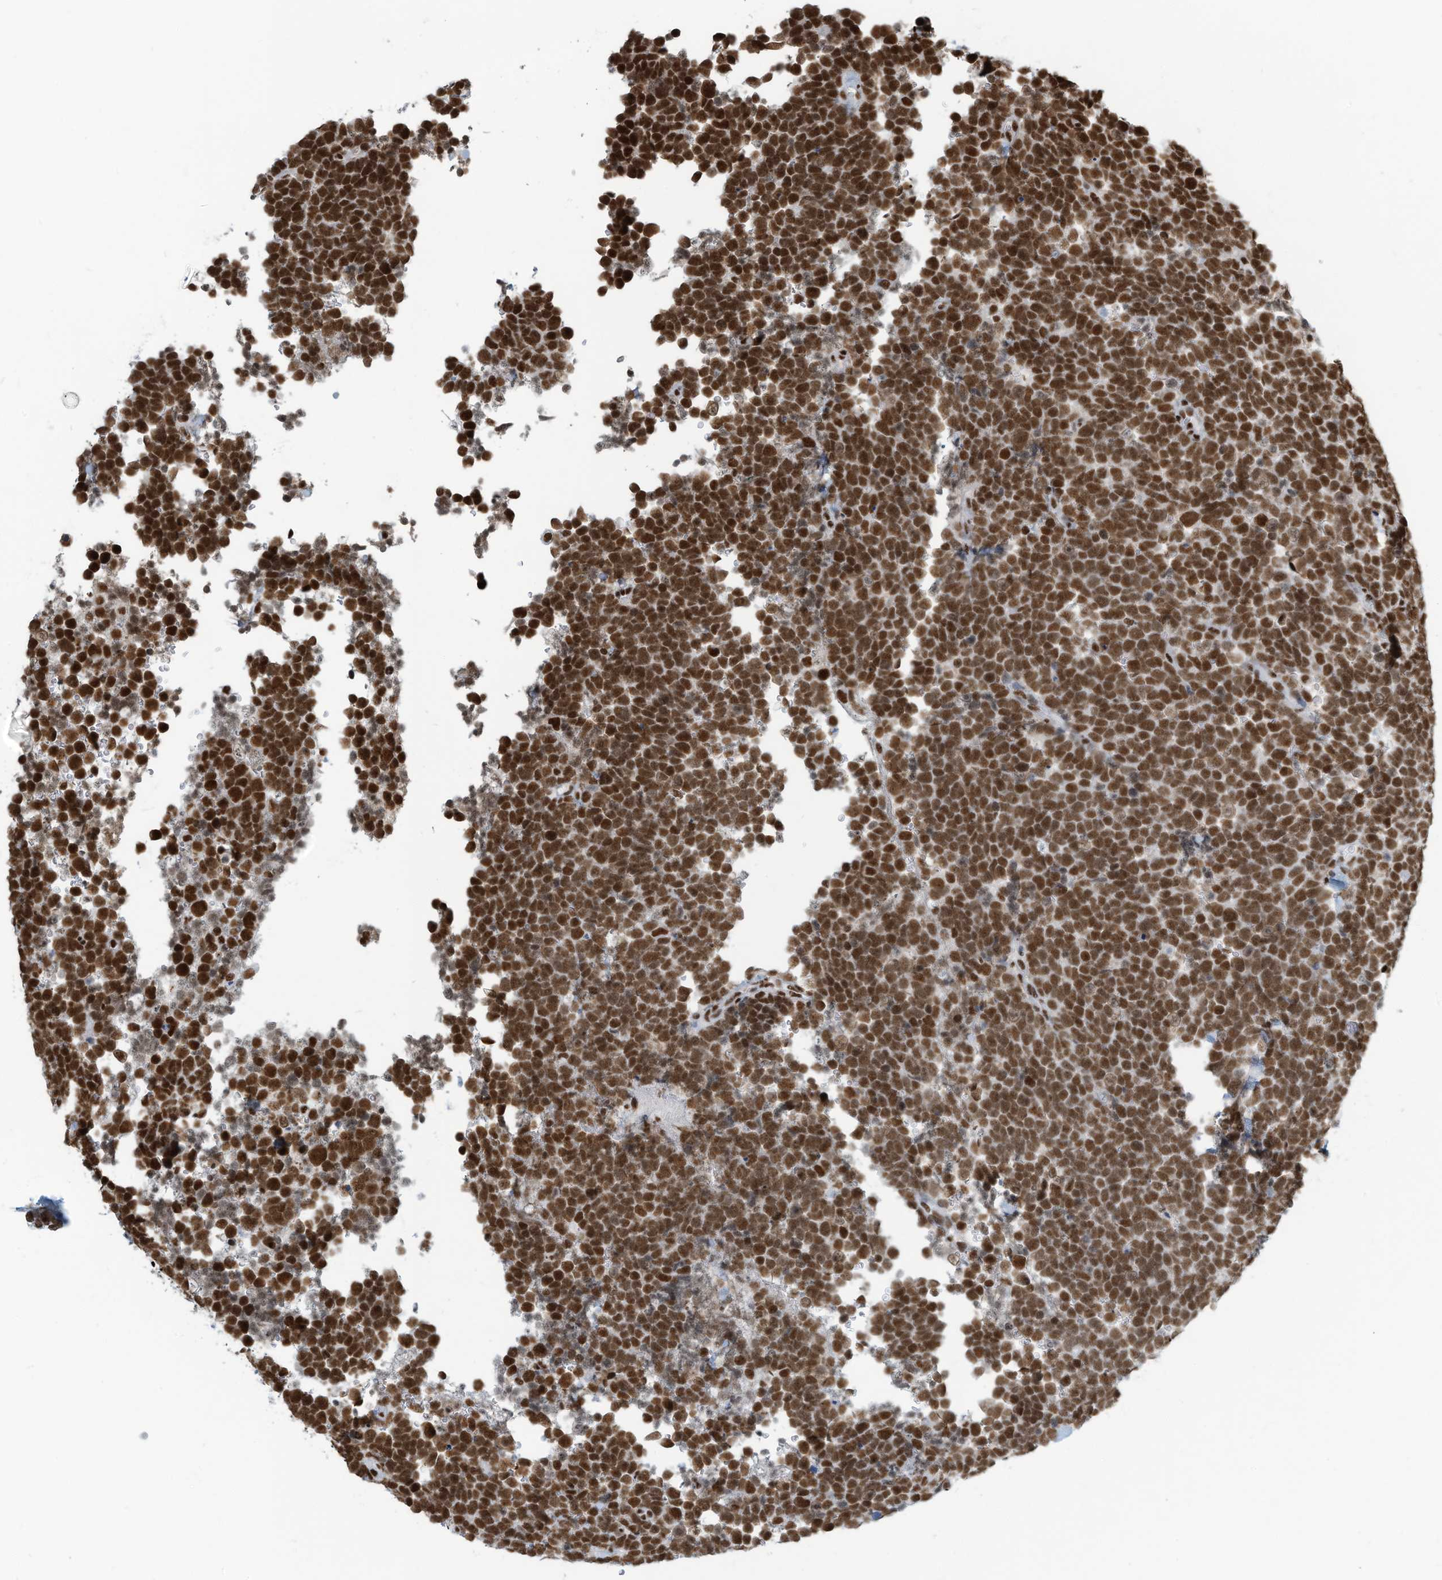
{"staining": {"intensity": "strong", "quantity": ">75%", "location": "nuclear"}, "tissue": "urothelial cancer", "cell_type": "Tumor cells", "image_type": "cancer", "snomed": [{"axis": "morphology", "description": "Urothelial carcinoma, High grade"}, {"axis": "topography", "description": "Urinary bladder"}], "caption": "Protein staining by IHC shows strong nuclear expression in about >75% of tumor cells in urothelial carcinoma (high-grade). The protein of interest is stained brown, and the nuclei are stained in blue (DAB (3,3'-diaminobenzidine) IHC with brightfield microscopy, high magnification).", "gene": "SARNP", "patient": {"sex": "female", "age": 82}}